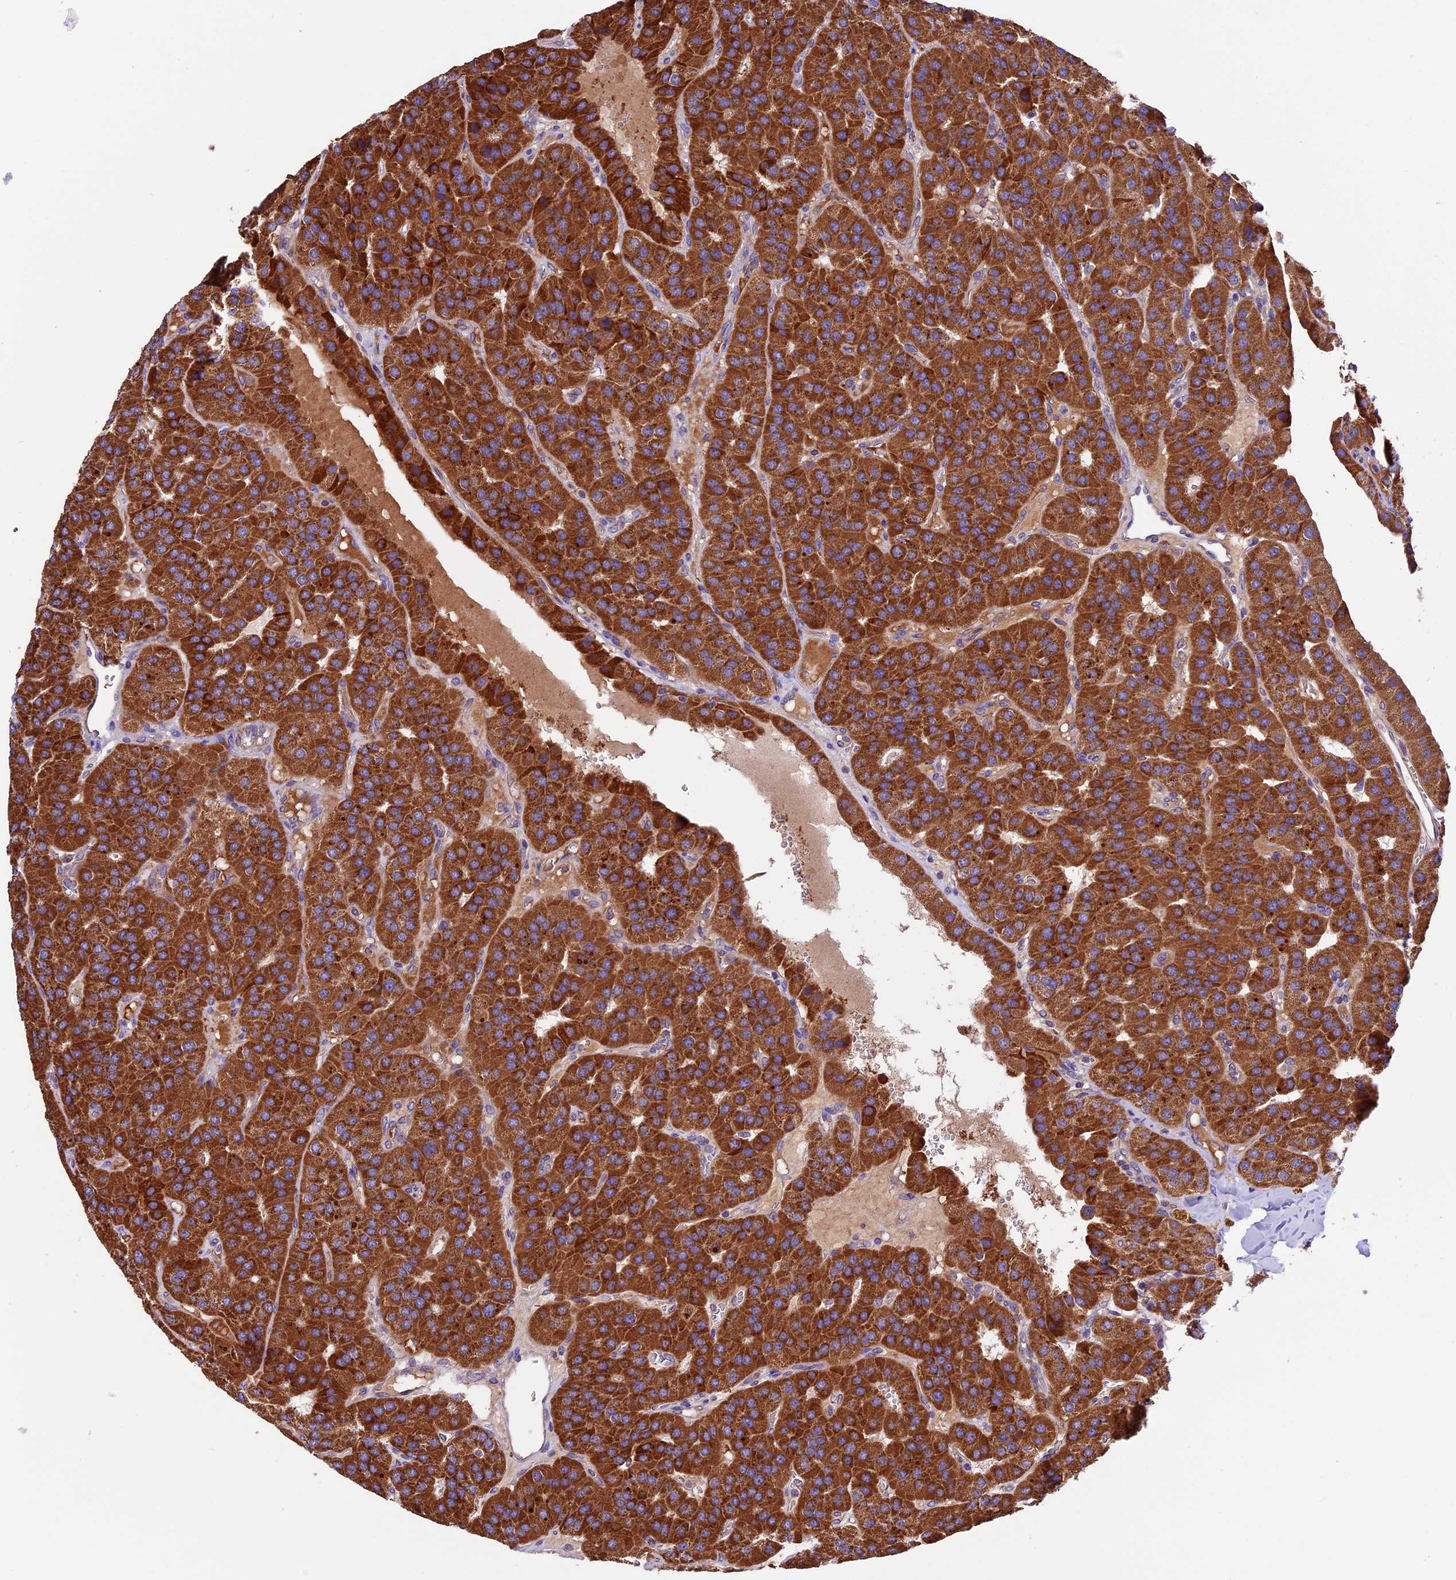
{"staining": {"intensity": "strong", "quantity": ">75%", "location": "cytoplasmic/membranous"}, "tissue": "parathyroid gland", "cell_type": "Glandular cells", "image_type": "normal", "snomed": [{"axis": "morphology", "description": "Normal tissue, NOS"}, {"axis": "morphology", "description": "Adenoma, NOS"}, {"axis": "topography", "description": "Parathyroid gland"}], "caption": "Immunohistochemical staining of normal parathyroid gland reveals high levels of strong cytoplasmic/membranous positivity in about >75% of glandular cells.", "gene": "METTL22", "patient": {"sex": "female", "age": 86}}